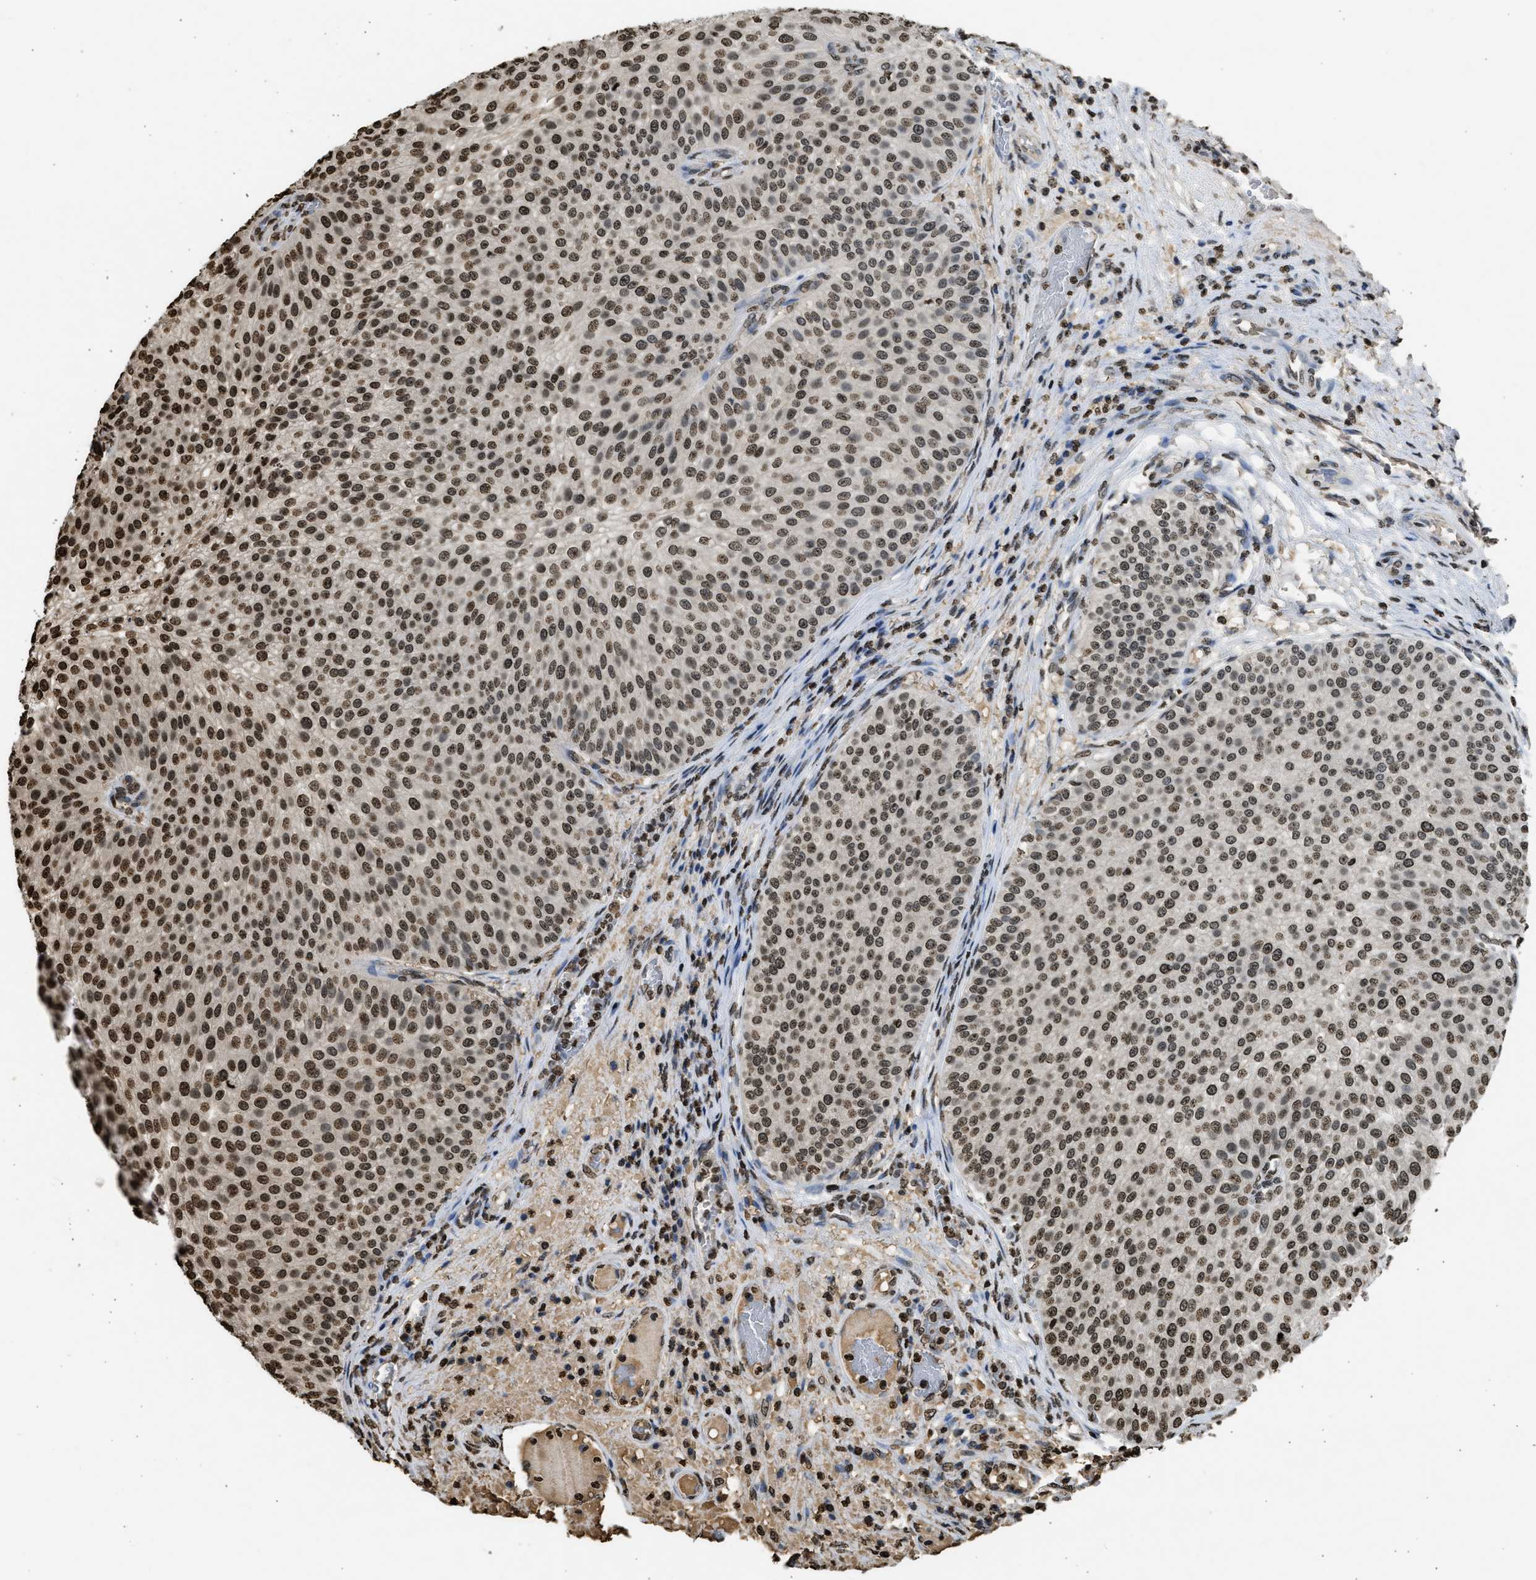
{"staining": {"intensity": "strong", "quantity": ">75%", "location": "nuclear"}, "tissue": "urothelial cancer", "cell_type": "Tumor cells", "image_type": "cancer", "snomed": [{"axis": "morphology", "description": "Urothelial carcinoma, Low grade"}, {"axis": "topography", "description": "Smooth muscle"}, {"axis": "topography", "description": "Urinary bladder"}], "caption": "A photomicrograph of urothelial cancer stained for a protein demonstrates strong nuclear brown staining in tumor cells.", "gene": "RRAGC", "patient": {"sex": "male", "age": 60}}